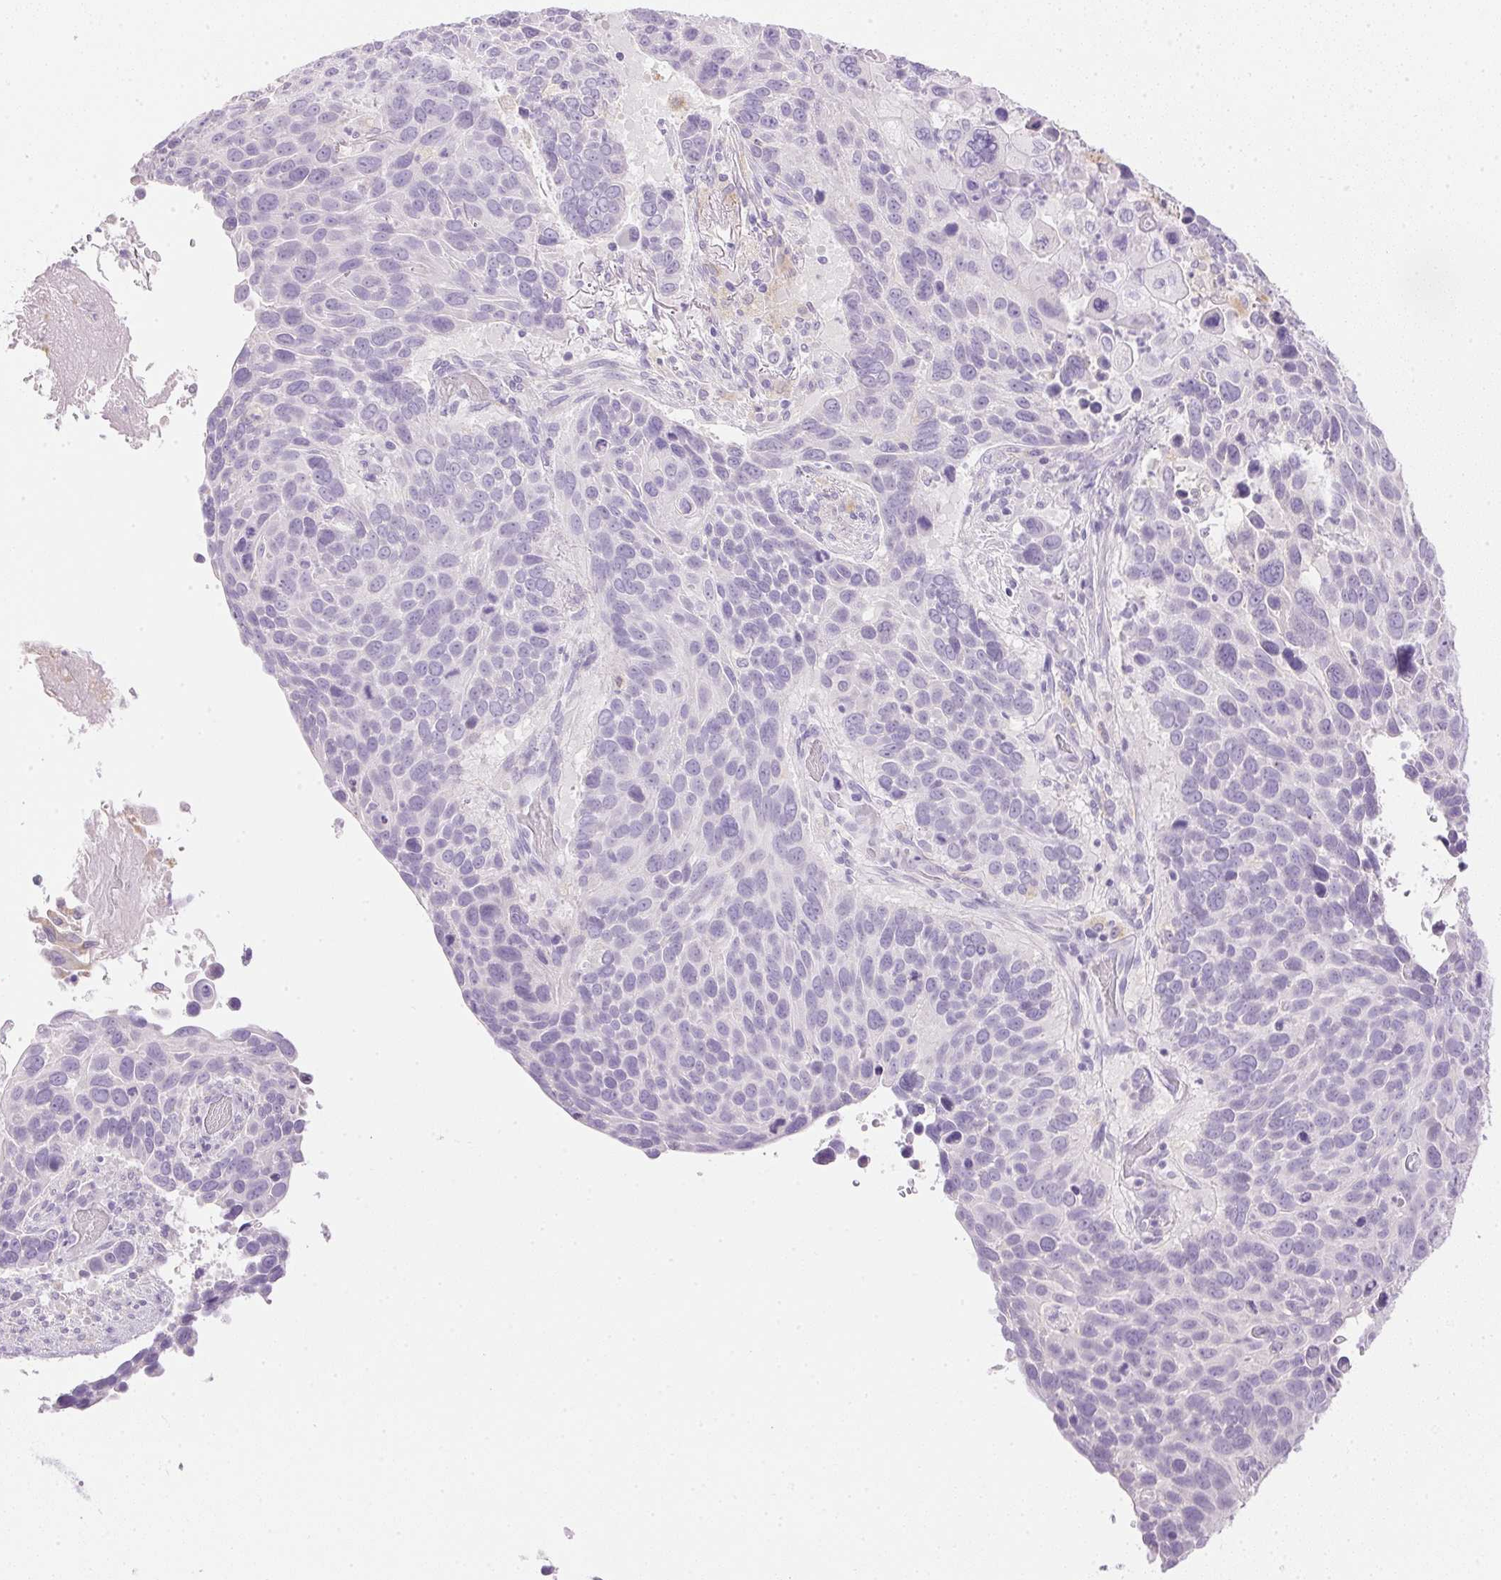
{"staining": {"intensity": "negative", "quantity": "none", "location": "none"}, "tissue": "lung cancer", "cell_type": "Tumor cells", "image_type": "cancer", "snomed": [{"axis": "morphology", "description": "Squamous cell carcinoma, NOS"}, {"axis": "topography", "description": "Lung"}], "caption": "Tumor cells are negative for brown protein staining in squamous cell carcinoma (lung).", "gene": "ATP6V1G3", "patient": {"sex": "male", "age": 68}}